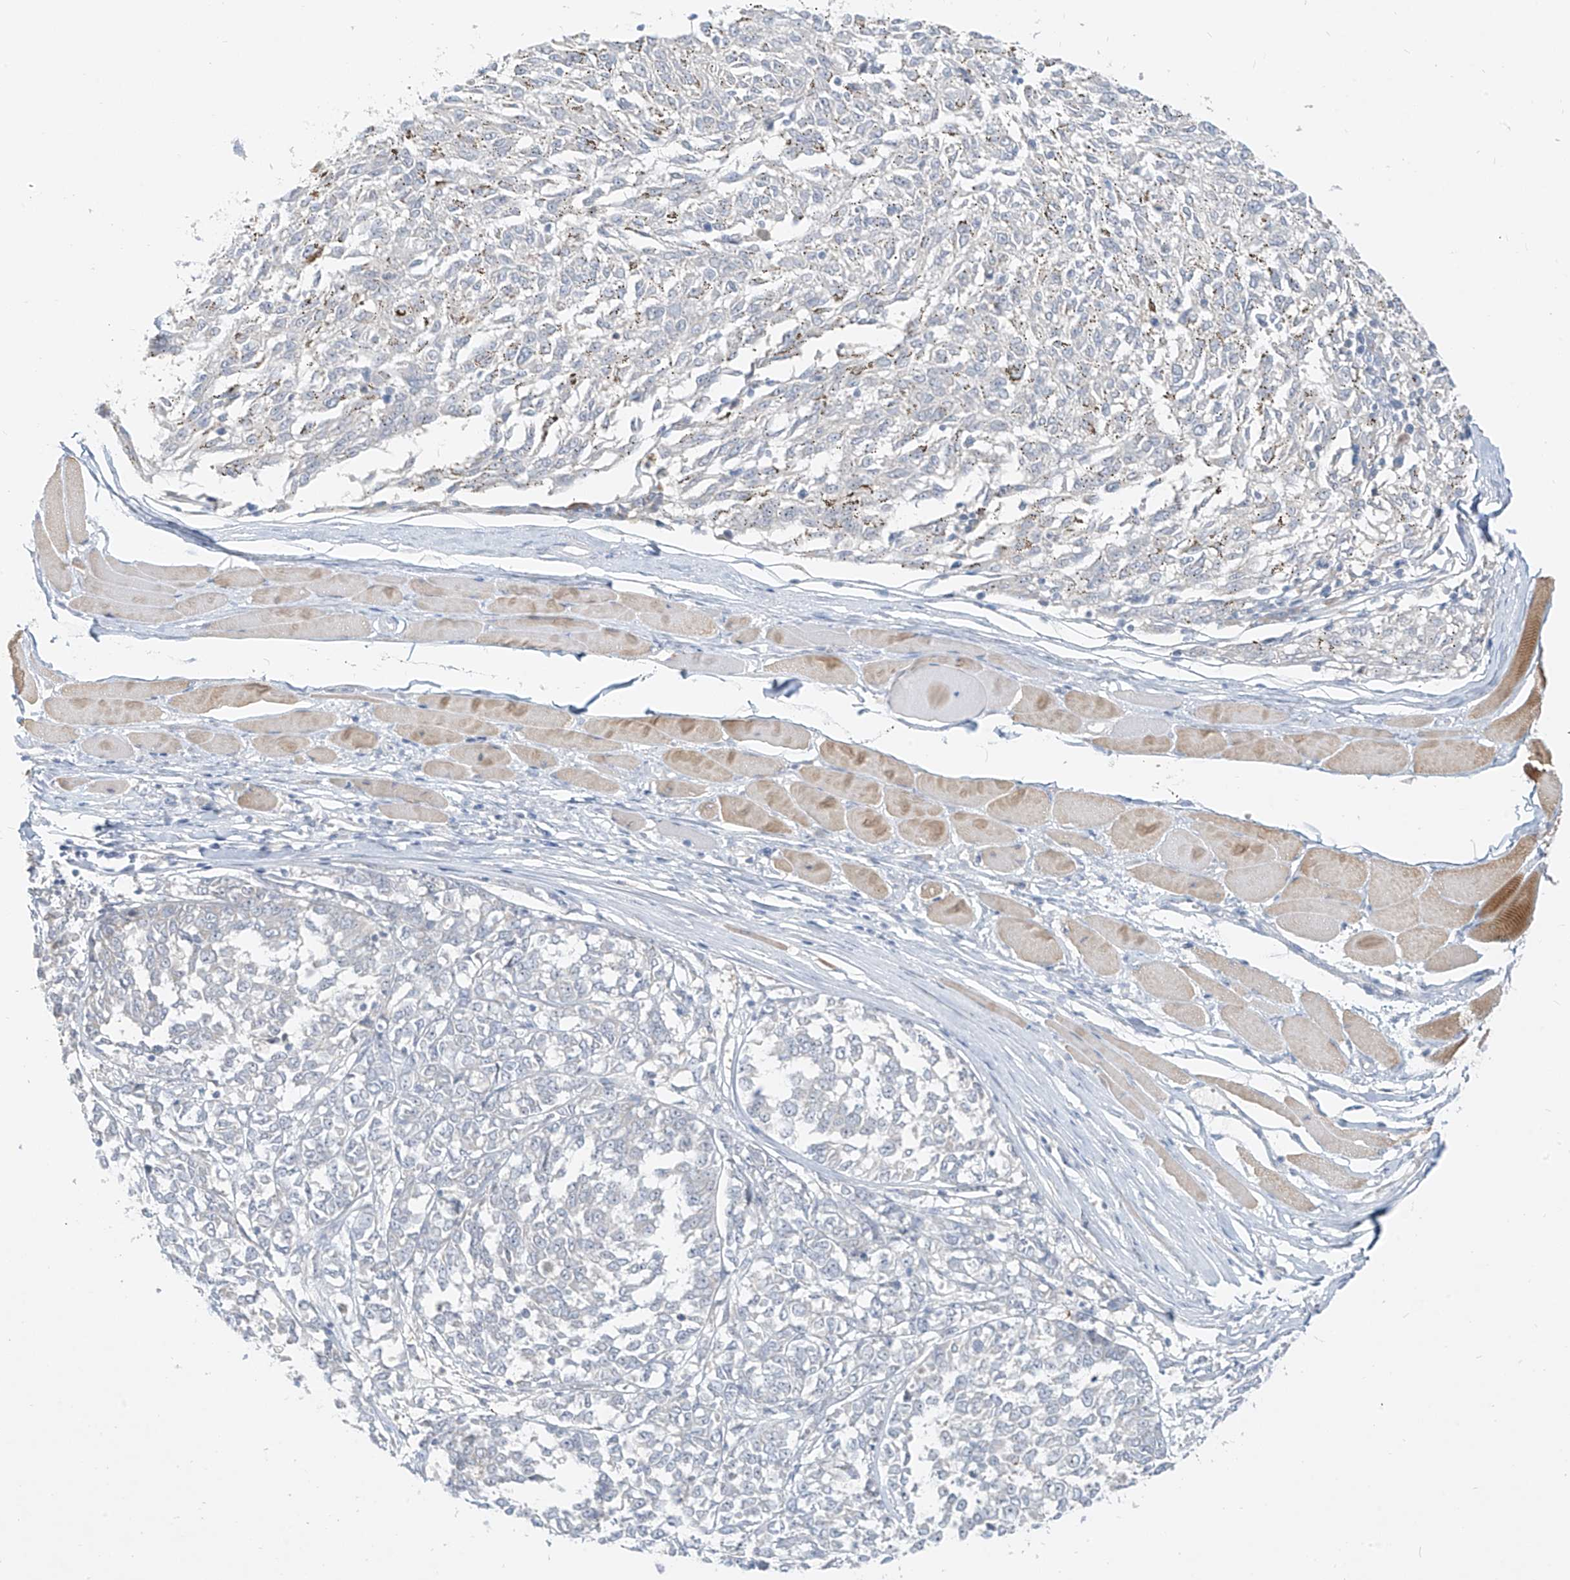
{"staining": {"intensity": "negative", "quantity": "none", "location": "none"}, "tissue": "melanoma", "cell_type": "Tumor cells", "image_type": "cancer", "snomed": [{"axis": "morphology", "description": "Malignant melanoma, NOS"}, {"axis": "topography", "description": "Skin"}], "caption": "A micrograph of malignant melanoma stained for a protein reveals no brown staining in tumor cells.", "gene": "C2orf42", "patient": {"sex": "female", "age": 72}}